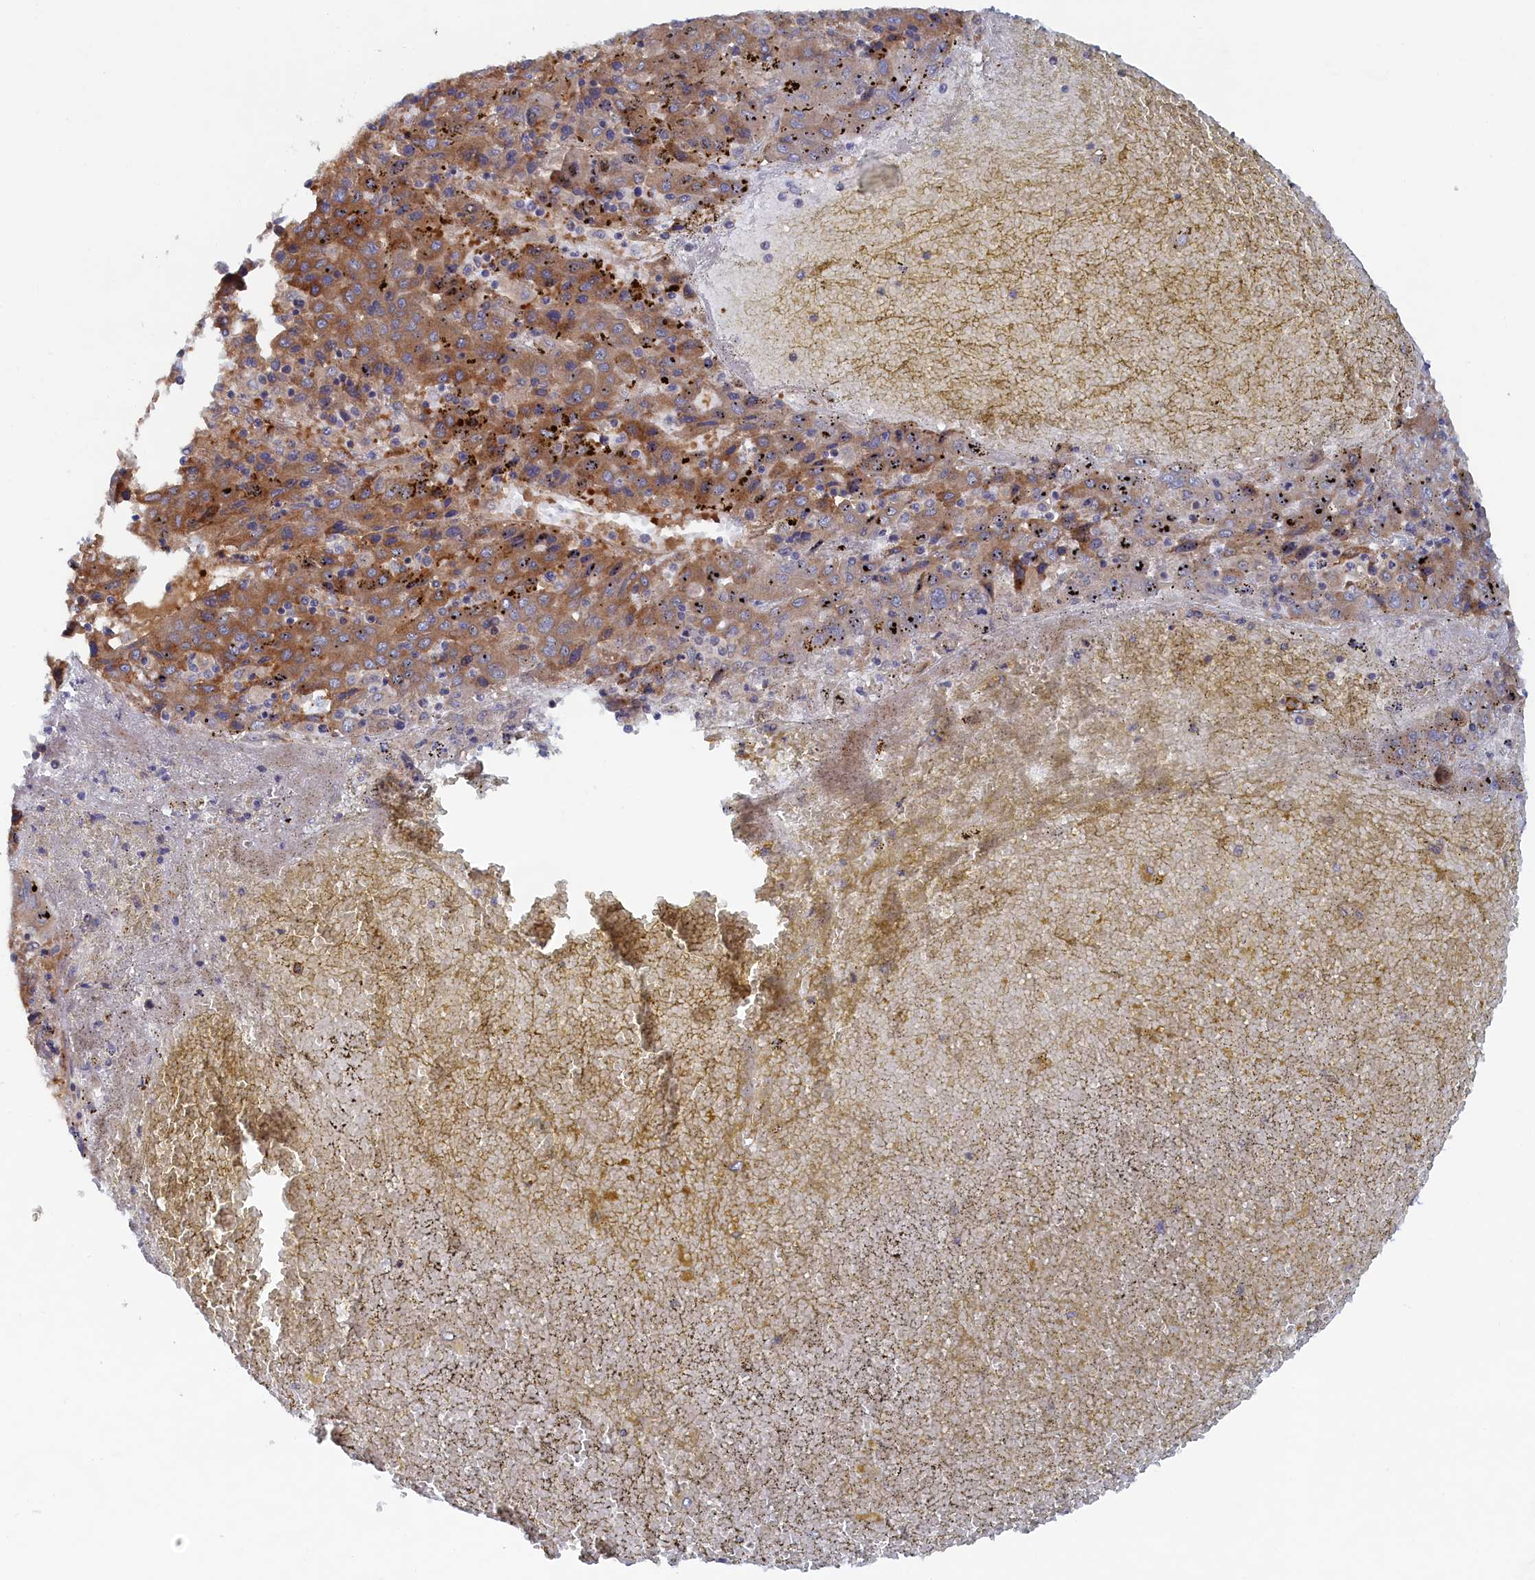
{"staining": {"intensity": "moderate", "quantity": ">75%", "location": "cytoplasmic/membranous"}, "tissue": "liver cancer", "cell_type": "Tumor cells", "image_type": "cancer", "snomed": [{"axis": "morphology", "description": "Carcinoma, Hepatocellular, NOS"}, {"axis": "topography", "description": "Liver"}], "caption": "High-power microscopy captured an immunohistochemistry (IHC) micrograph of liver cancer, revealing moderate cytoplasmic/membranous expression in about >75% of tumor cells.", "gene": "TMEM196", "patient": {"sex": "female", "age": 53}}